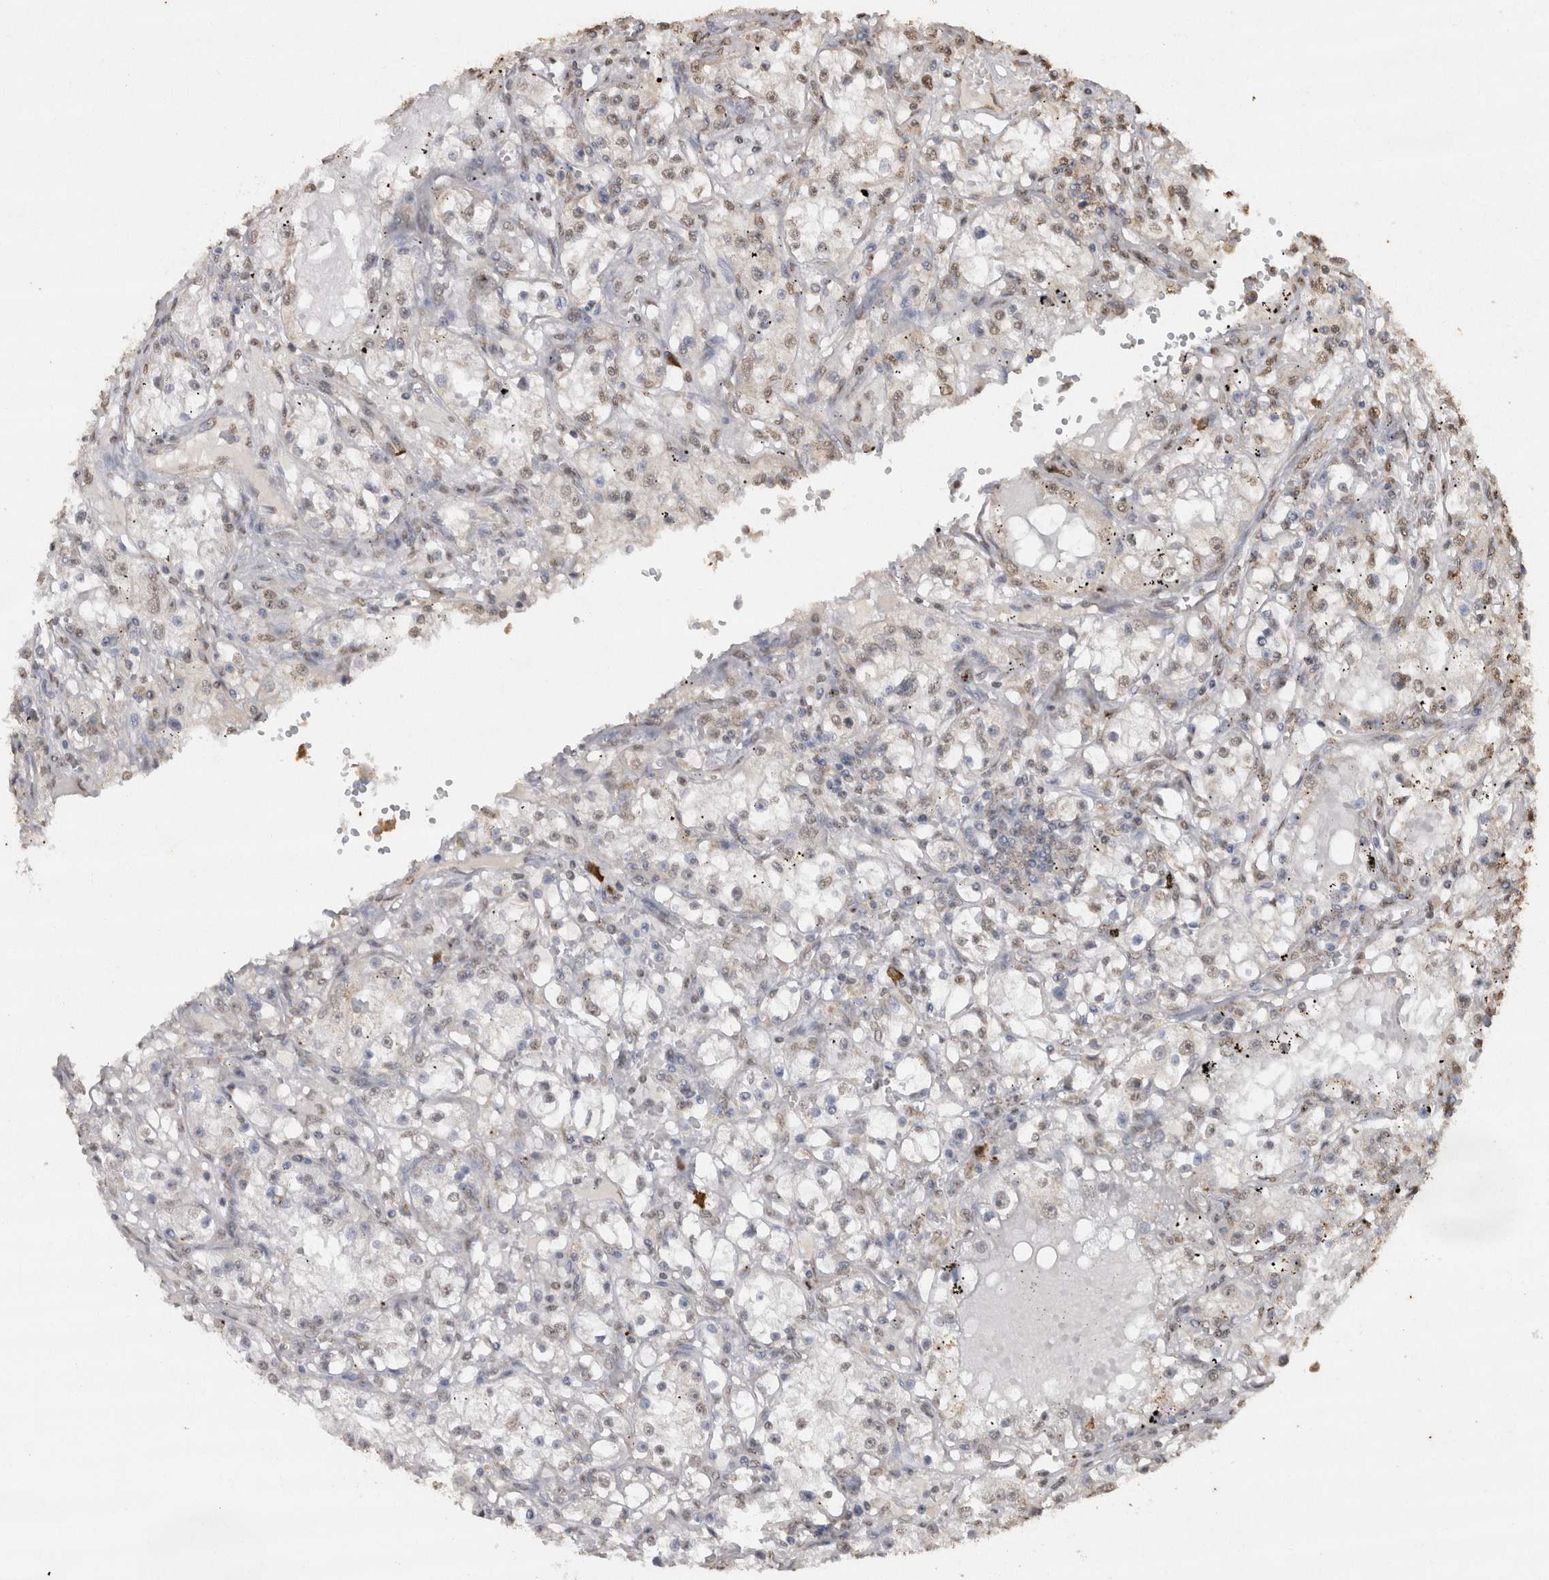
{"staining": {"intensity": "weak", "quantity": "<25%", "location": "nuclear"}, "tissue": "renal cancer", "cell_type": "Tumor cells", "image_type": "cancer", "snomed": [{"axis": "morphology", "description": "Adenocarcinoma, NOS"}, {"axis": "topography", "description": "Kidney"}], "caption": "Image shows no significant protein staining in tumor cells of adenocarcinoma (renal).", "gene": "CRELD2", "patient": {"sex": "male", "age": 56}}